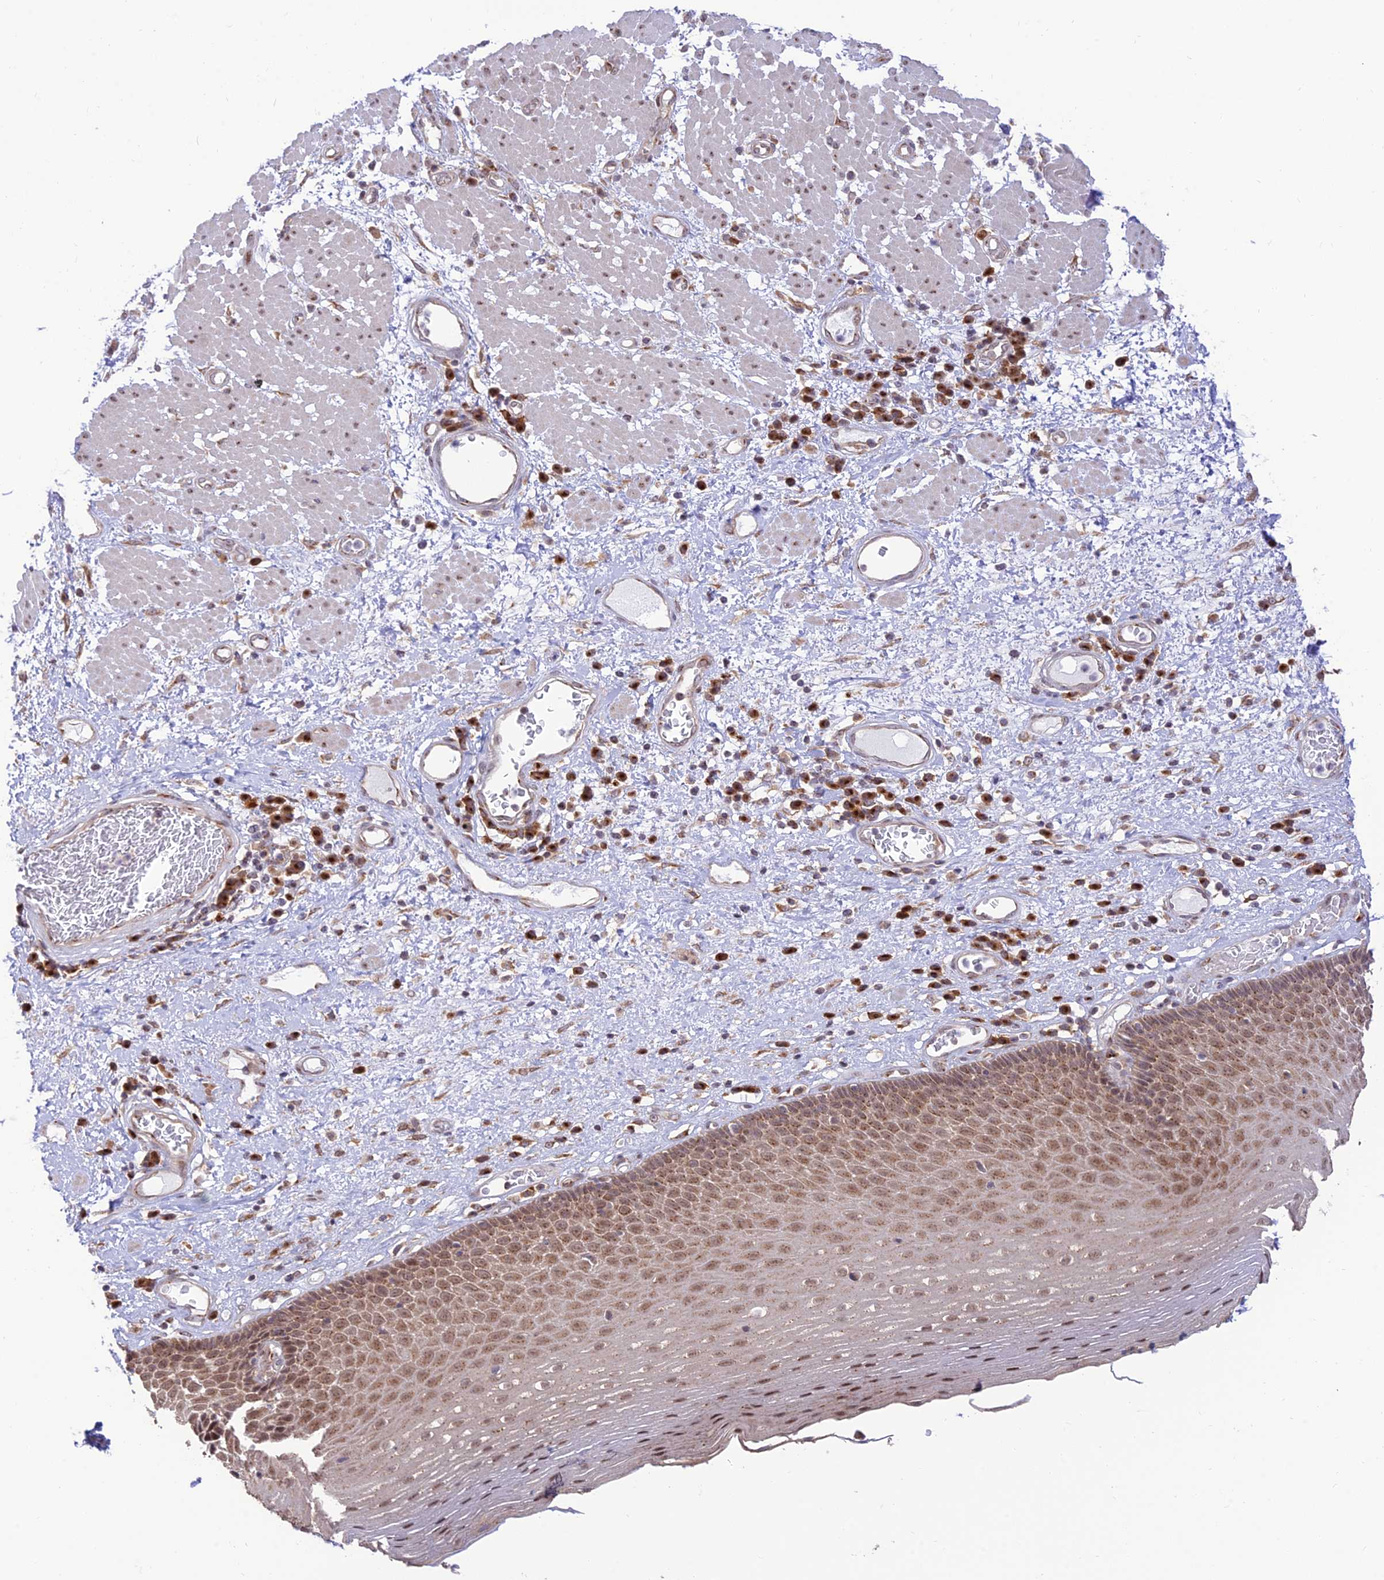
{"staining": {"intensity": "moderate", "quantity": ">75%", "location": "cytoplasmic/membranous"}, "tissue": "esophagus", "cell_type": "Squamous epithelial cells", "image_type": "normal", "snomed": [{"axis": "morphology", "description": "Normal tissue, NOS"}, {"axis": "morphology", "description": "Adenocarcinoma, NOS"}, {"axis": "topography", "description": "Esophagus"}], "caption": "A brown stain highlights moderate cytoplasmic/membranous expression of a protein in squamous epithelial cells of unremarkable esophagus. The protein is stained brown, and the nuclei are stained in blue (DAB IHC with brightfield microscopy, high magnification).", "gene": "GOLGA3", "patient": {"sex": "male", "age": 62}}